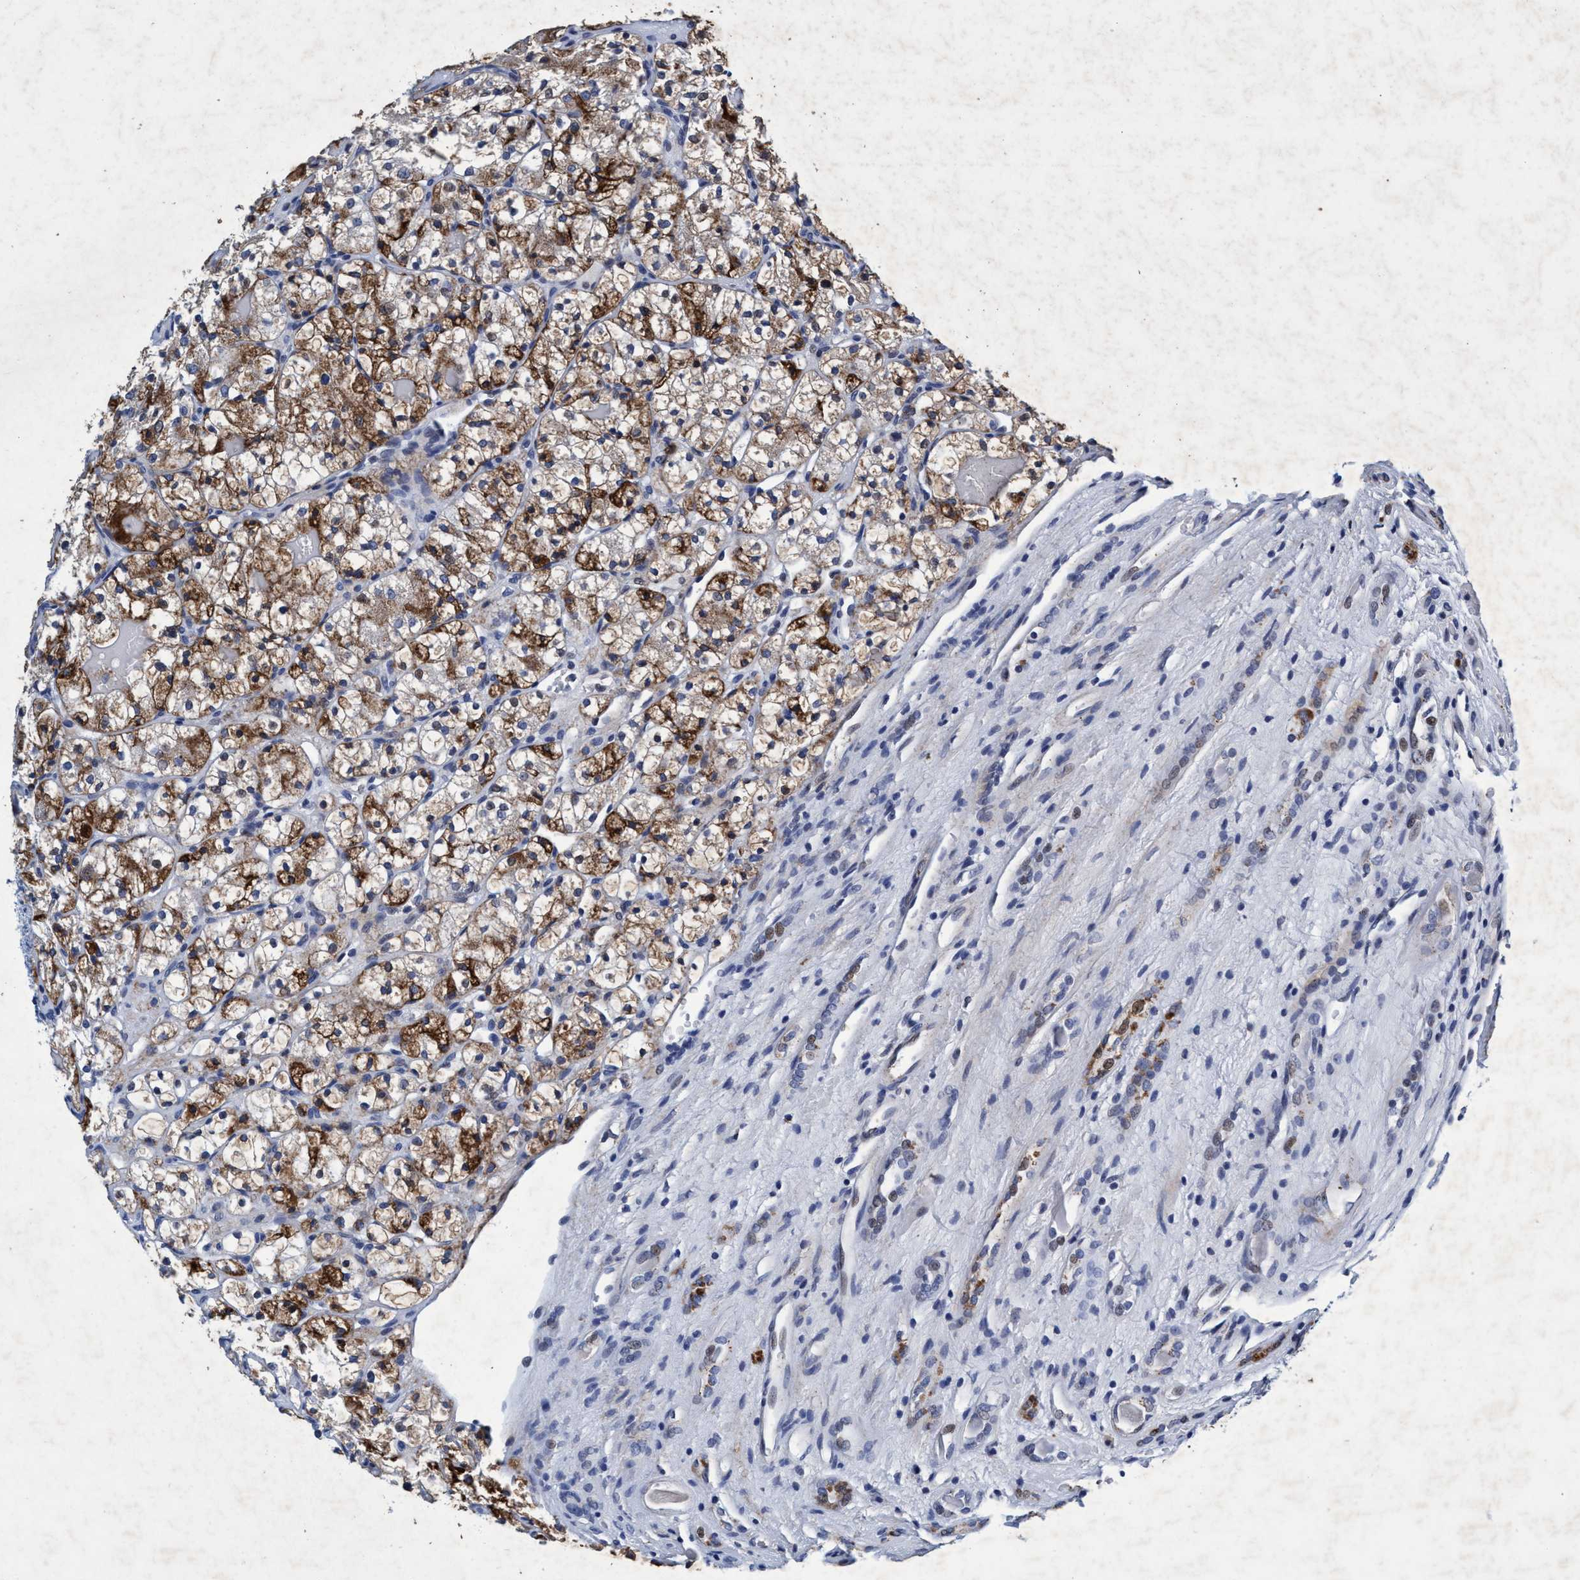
{"staining": {"intensity": "moderate", "quantity": ">75%", "location": "cytoplasmic/membranous"}, "tissue": "renal cancer", "cell_type": "Tumor cells", "image_type": "cancer", "snomed": [{"axis": "morphology", "description": "Adenocarcinoma, NOS"}, {"axis": "topography", "description": "Kidney"}], "caption": "Renal cancer stained with a brown dye demonstrates moderate cytoplasmic/membranous positive expression in about >75% of tumor cells.", "gene": "GRB14", "patient": {"sex": "female", "age": 60}}